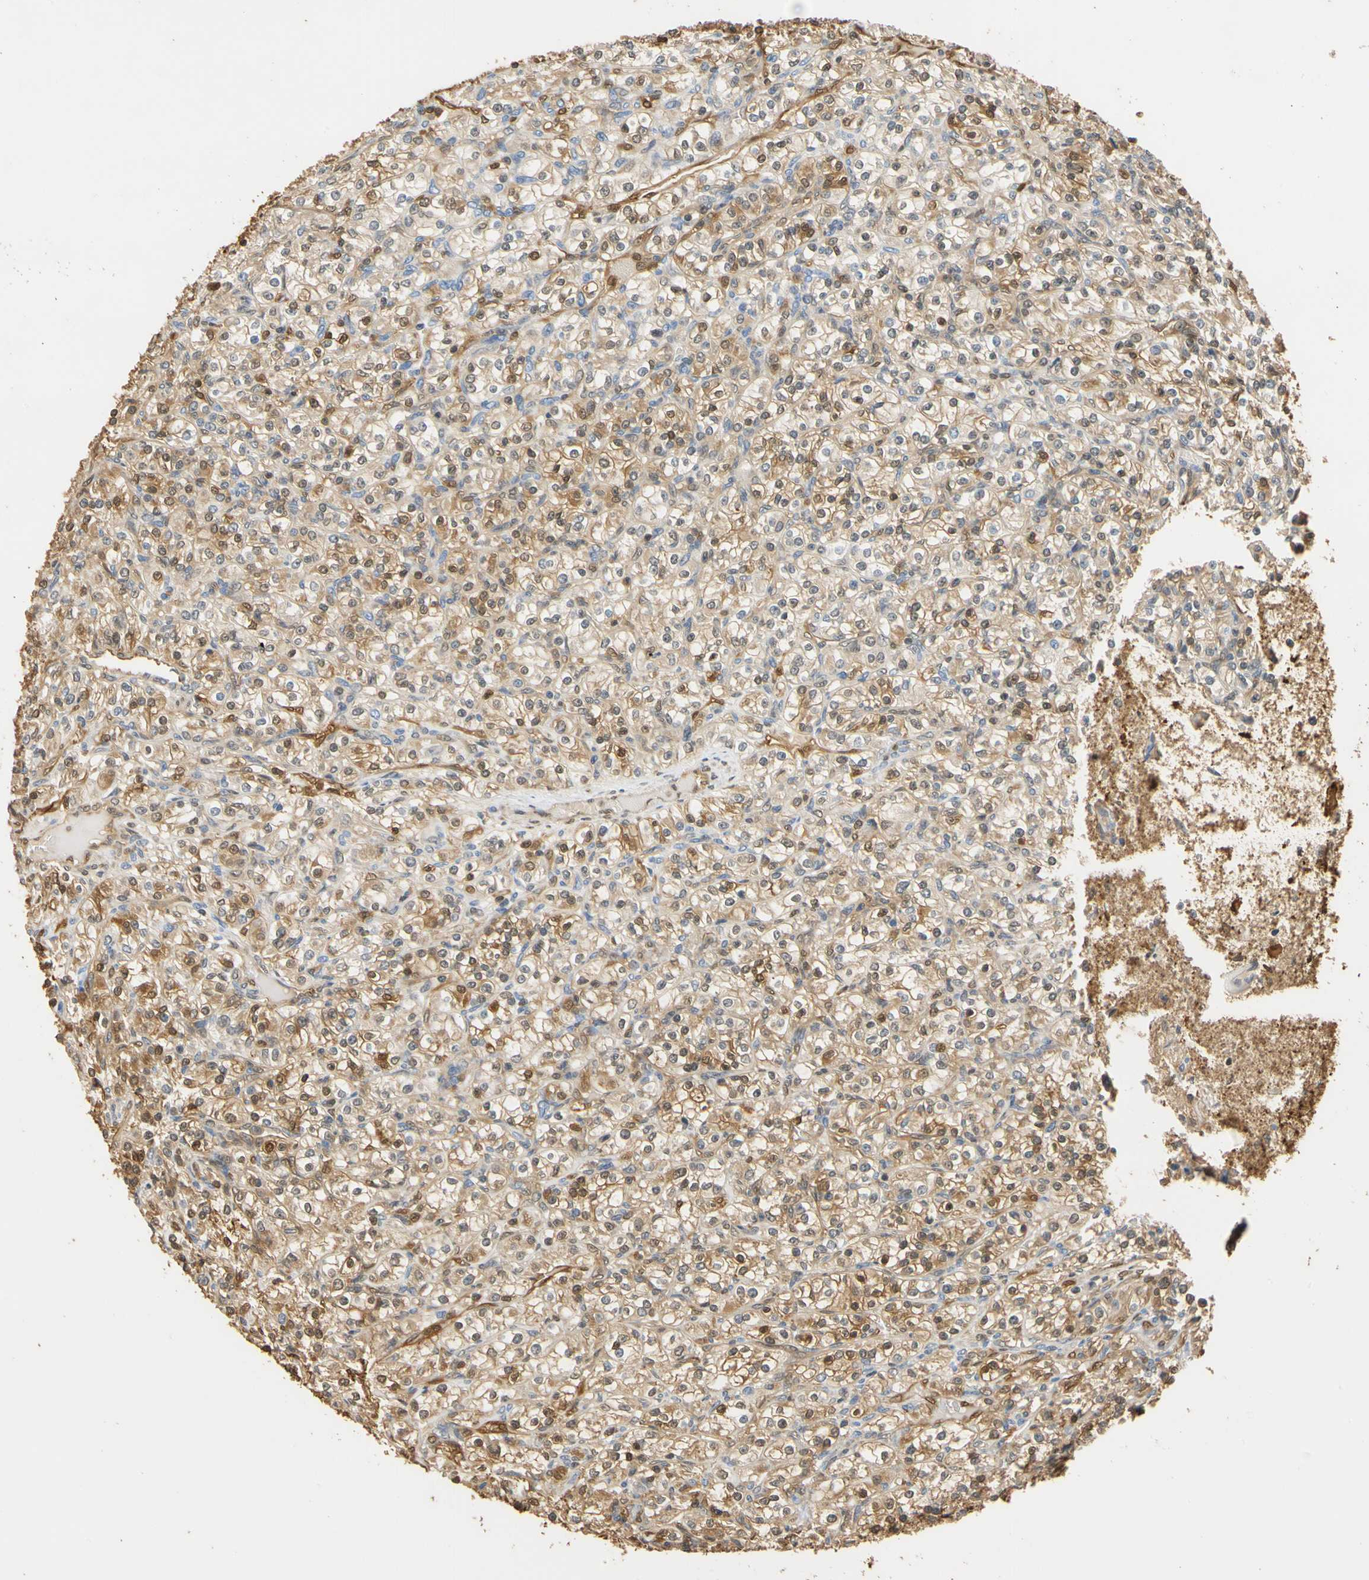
{"staining": {"intensity": "moderate", "quantity": ">75%", "location": "cytoplasmic/membranous,nuclear"}, "tissue": "renal cancer", "cell_type": "Tumor cells", "image_type": "cancer", "snomed": [{"axis": "morphology", "description": "Adenocarcinoma, NOS"}, {"axis": "topography", "description": "Kidney"}], "caption": "This is an image of immunohistochemistry (IHC) staining of renal adenocarcinoma, which shows moderate positivity in the cytoplasmic/membranous and nuclear of tumor cells.", "gene": "S100A6", "patient": {"sex": "male", "age": 77}}